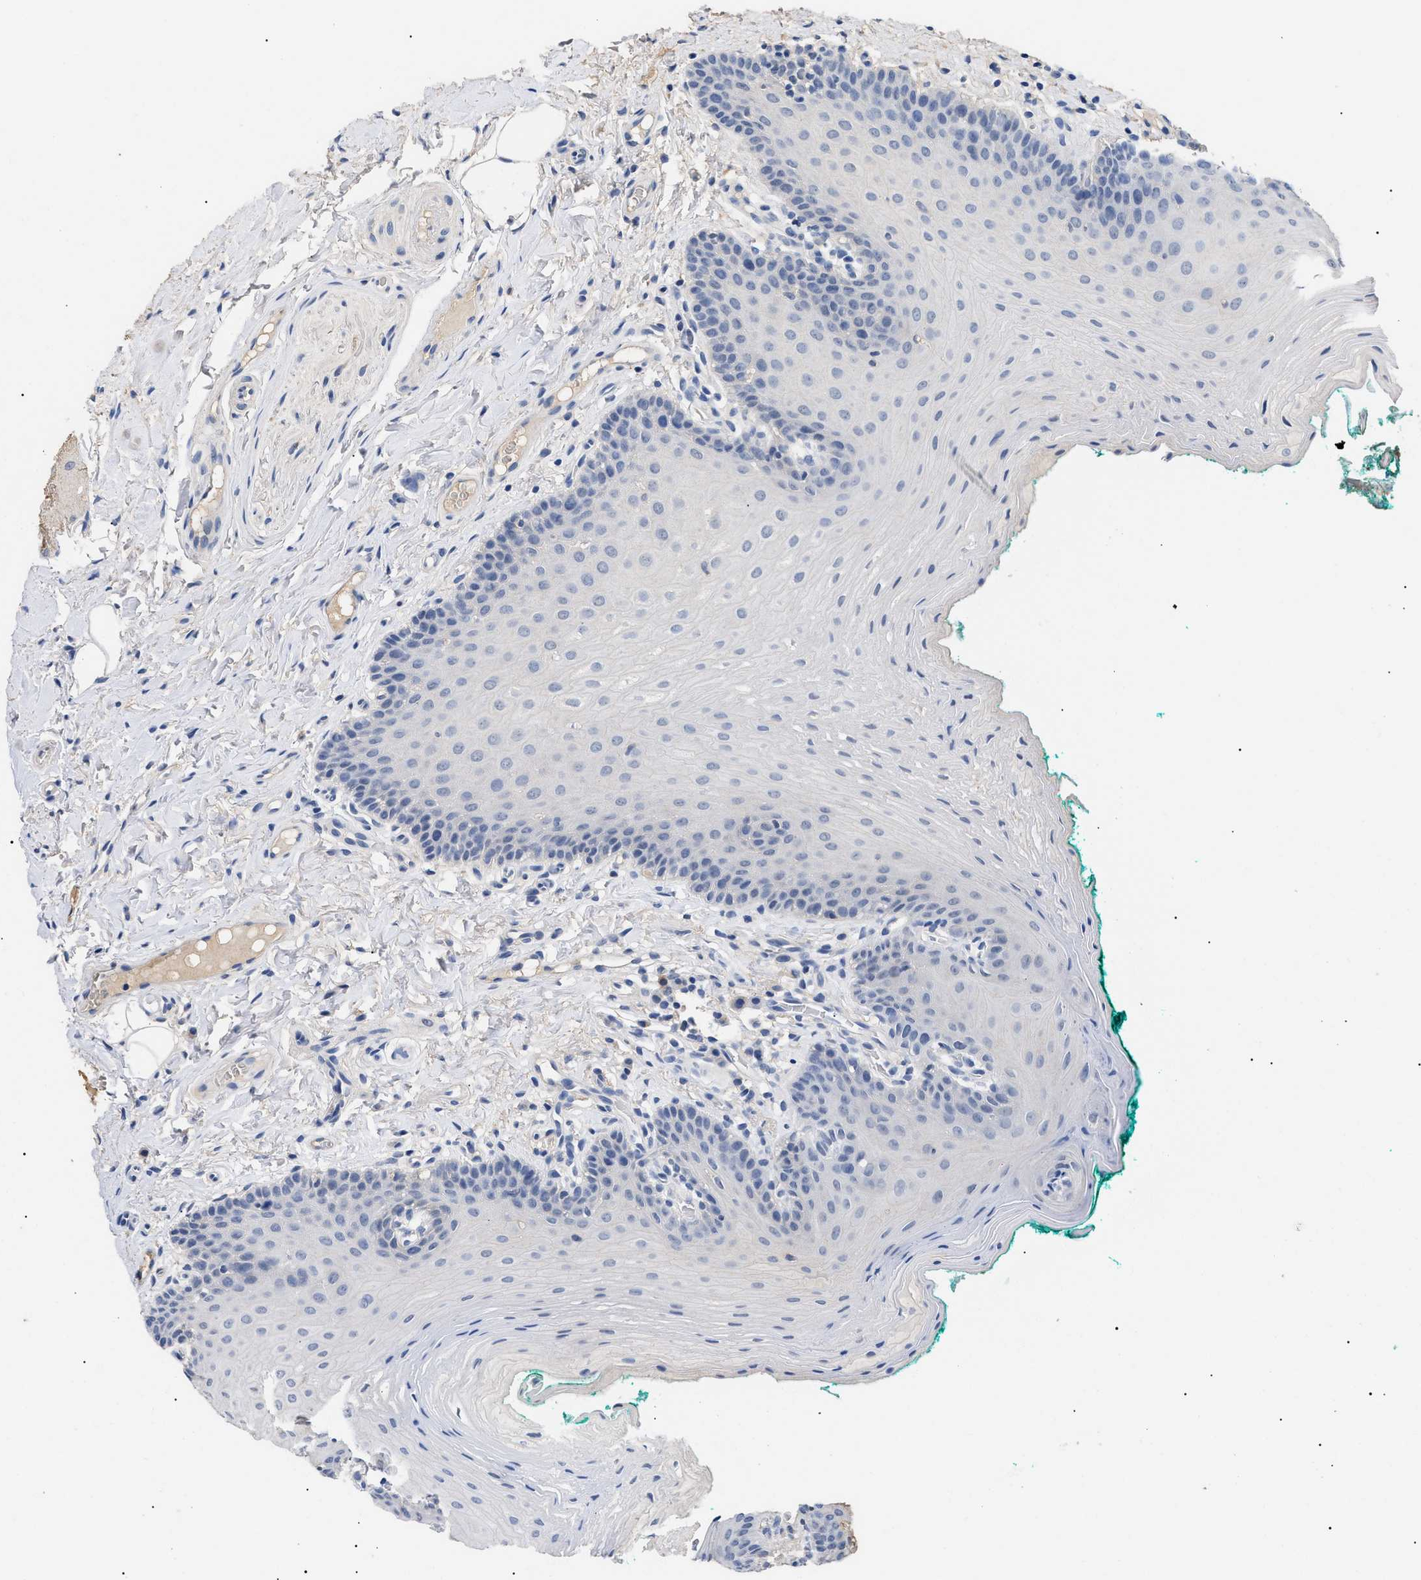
{"staining": {"intensity": "weak", "quantity": "<25%", "location": "cytoplasmic/membranous"}, "tissue": "oral mucosa", "cell_type": "Squamous epithelial cells", "image_type": "normal", "snomed": [{"axis": "morphology", "description": "Normal tissue, NOS"}, {"axis": "topography", "description": "Oral tissue"}], "caption": "This is a image of IHC staining of benign oral mucosa, which shows no staining in squamous epithelial cells. Nuclei are stained in blue.", "gene": "PRRT2", "patient": {"sex": "male", "age": 58}}